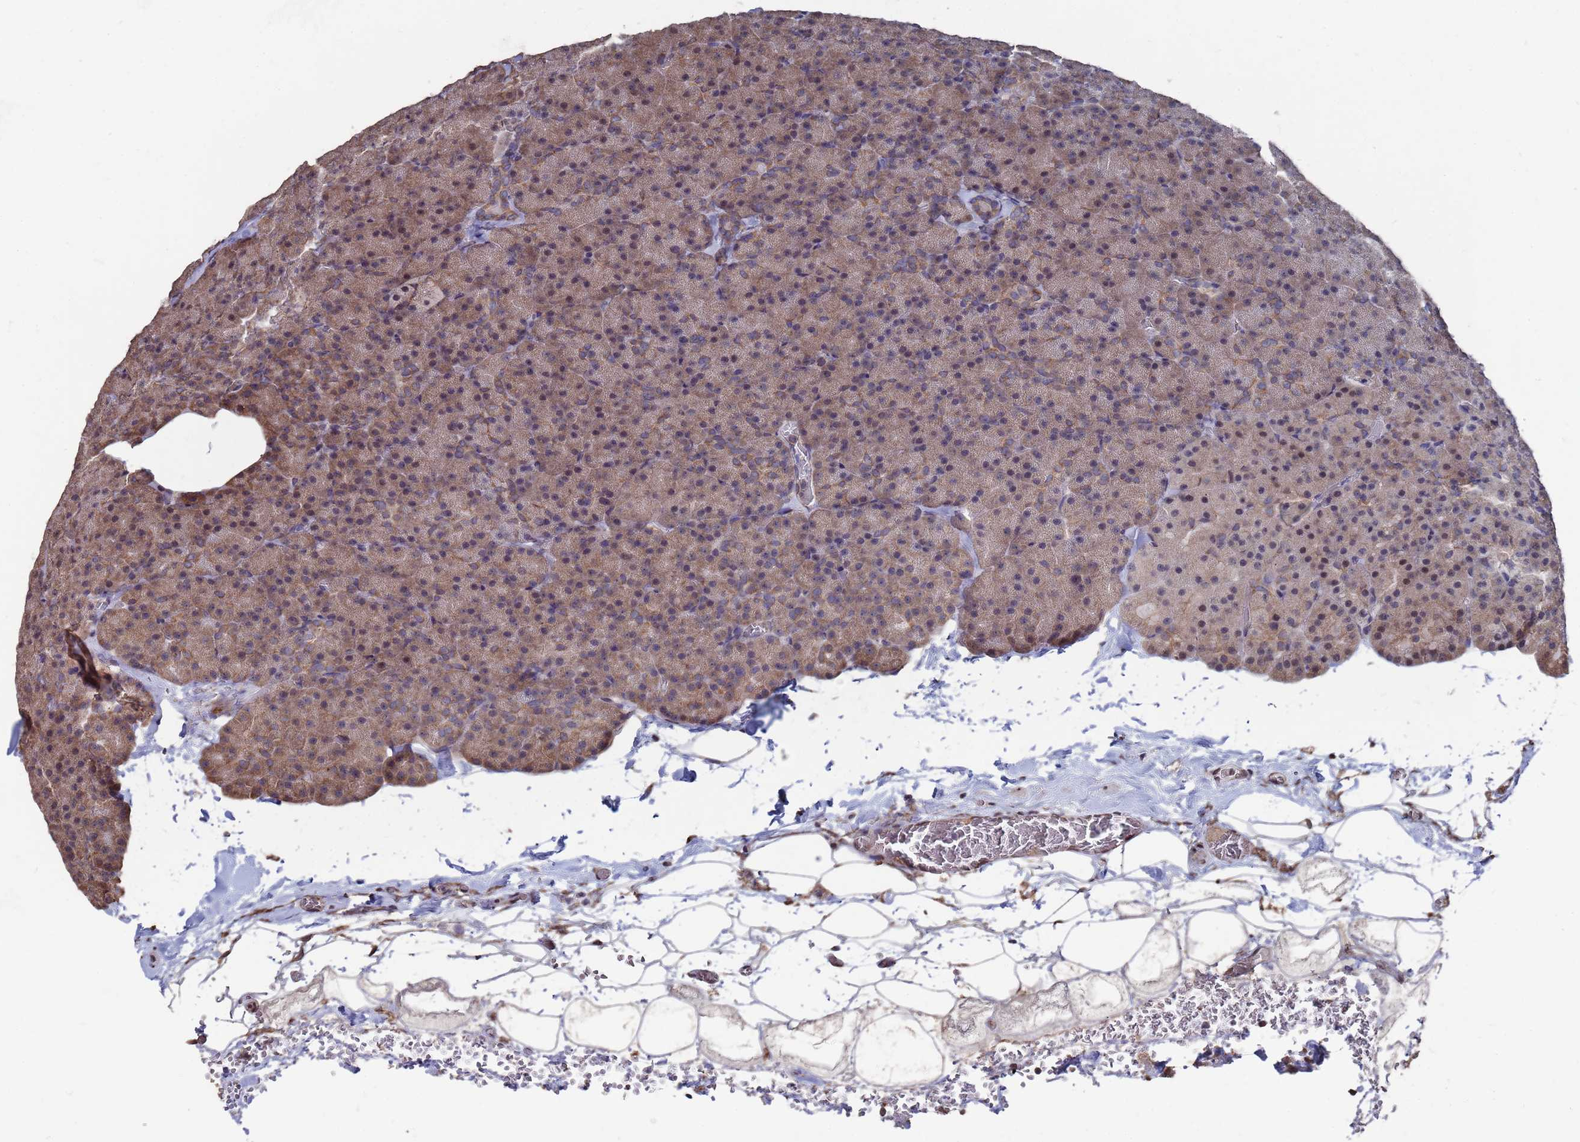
{"staining": {"intensity": "moderate", "quantity": ">75%", "location": "cytoplasmic/membranous,nuclear"}, "tissue": "pancreas", "cell_type": "Exocrine glandular cells", "image_type": "normal", "snomed": [{"axis": "morphology", "description": "Normal tissue, NOS"}, {"axis": "morphology", "description": "Carcinoid, malignant, NOS"}, {"axis": "topography", "description": "Pancreas"}], "caption": "Immunohistochemical staining of unremarkable human pancreas reveals >75% levels of moderate cytoplasmic/membranous,nuclear protein expression in approximately >75% of exocrine glandular cells. Immunohistochemistry stains the protein of interest in brown and the nuclei are stained blue.", "gene": "CFAP119", "patient": {"sex": "female", "age": 35}}